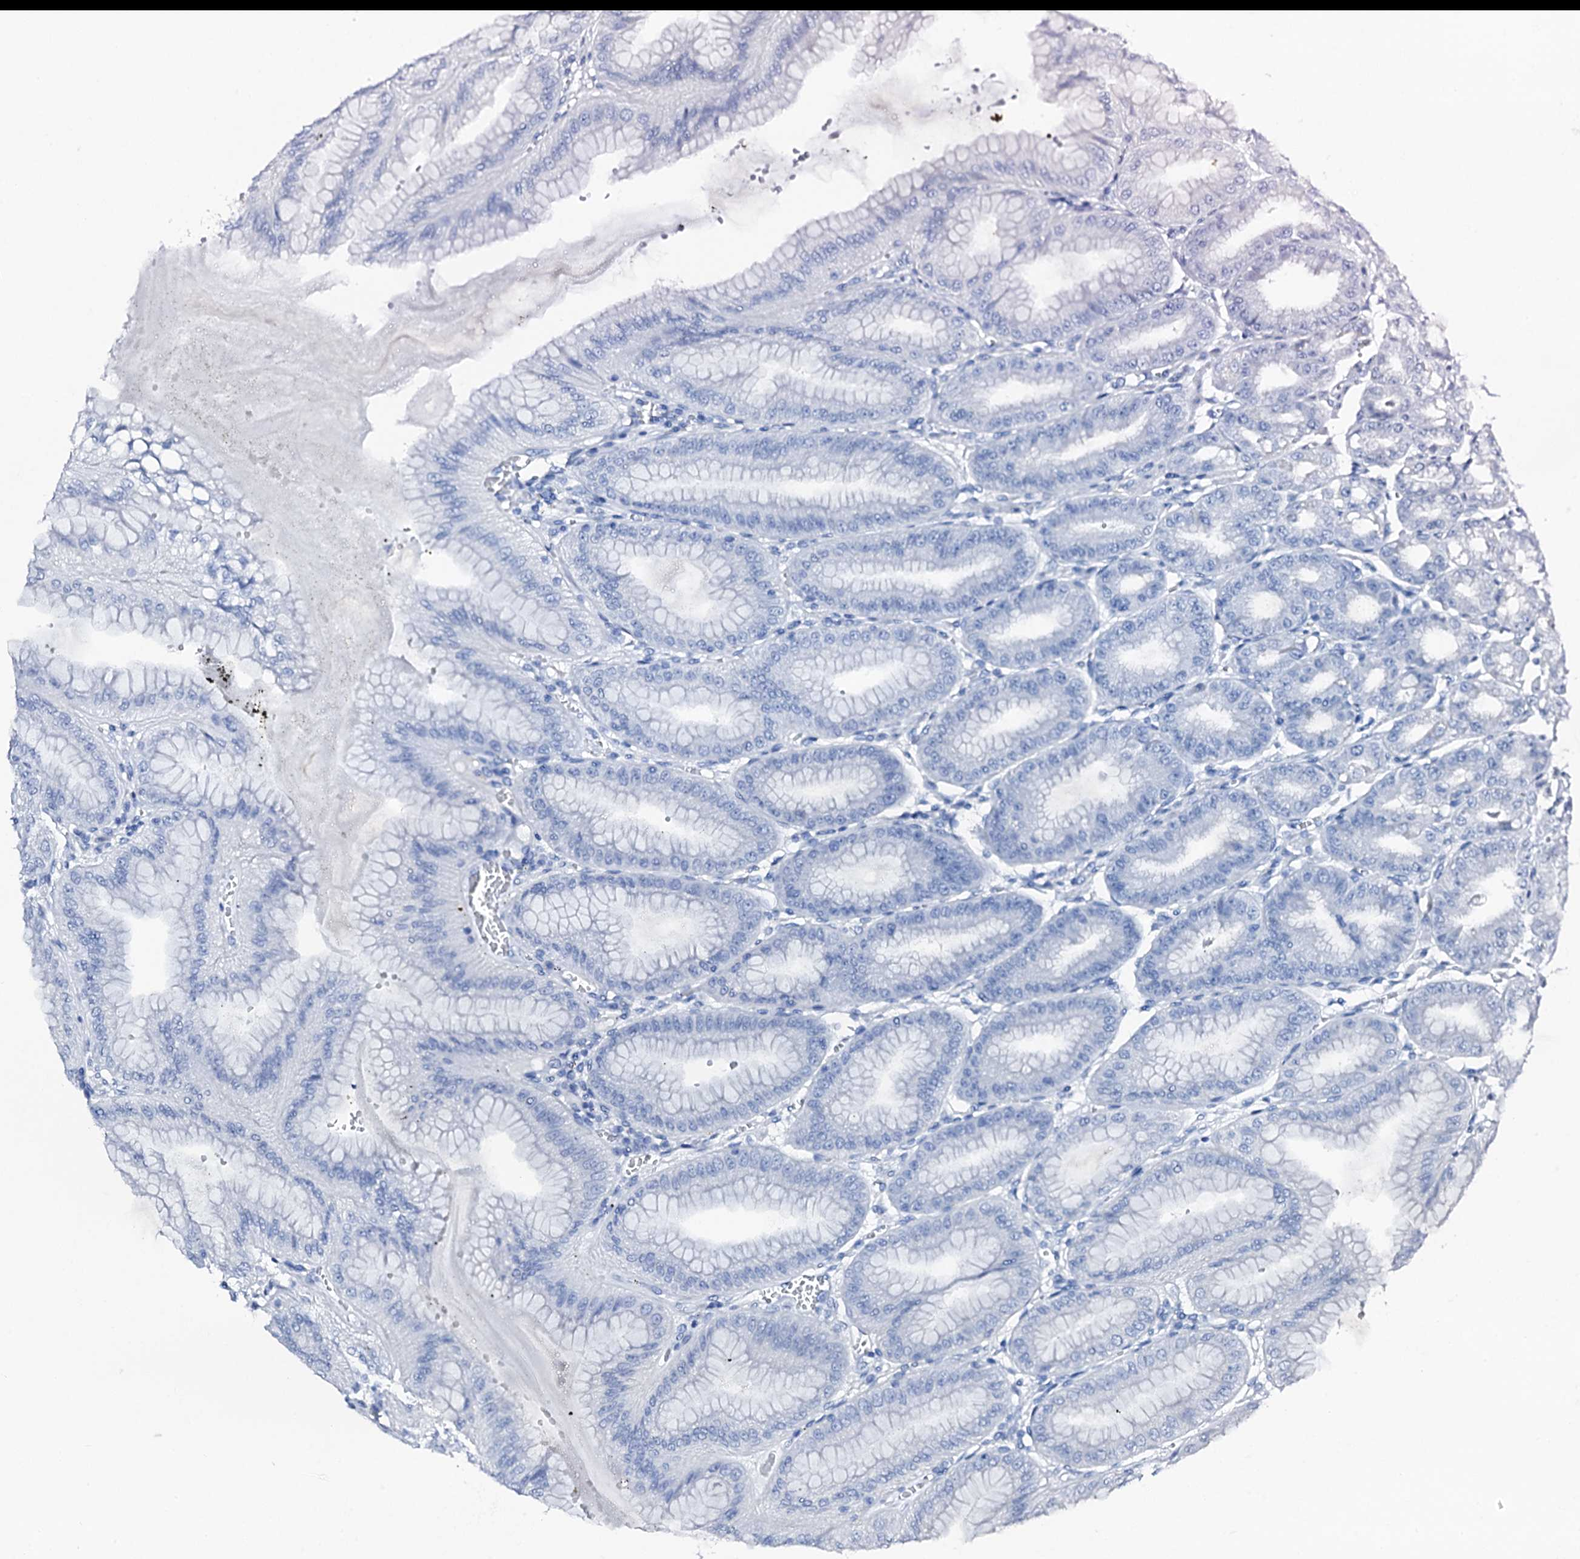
{"staining": {"intensity": "negative", "quantity": "none", "location": "none"}, "tissue": "stomach", "cell_type": "Glandular cells", "image_type": "normal", "snomed": [{"axis": "morphology", "description": "Normal tissue, NOS"}, {"axis": "topography", "description": "Stomach, lower"}], "caption": "The micrograph displays no staining of glandular cells in normal stomach. The staining was performed using DAB (3,3'-diaminobenzidine) to visualize the protein expression in brown, while the nuclei were stained in blue with hematoxylin (Magnification: 20x).", "gene": "PTH", "patient": {"sex": "male", "age": 71}}